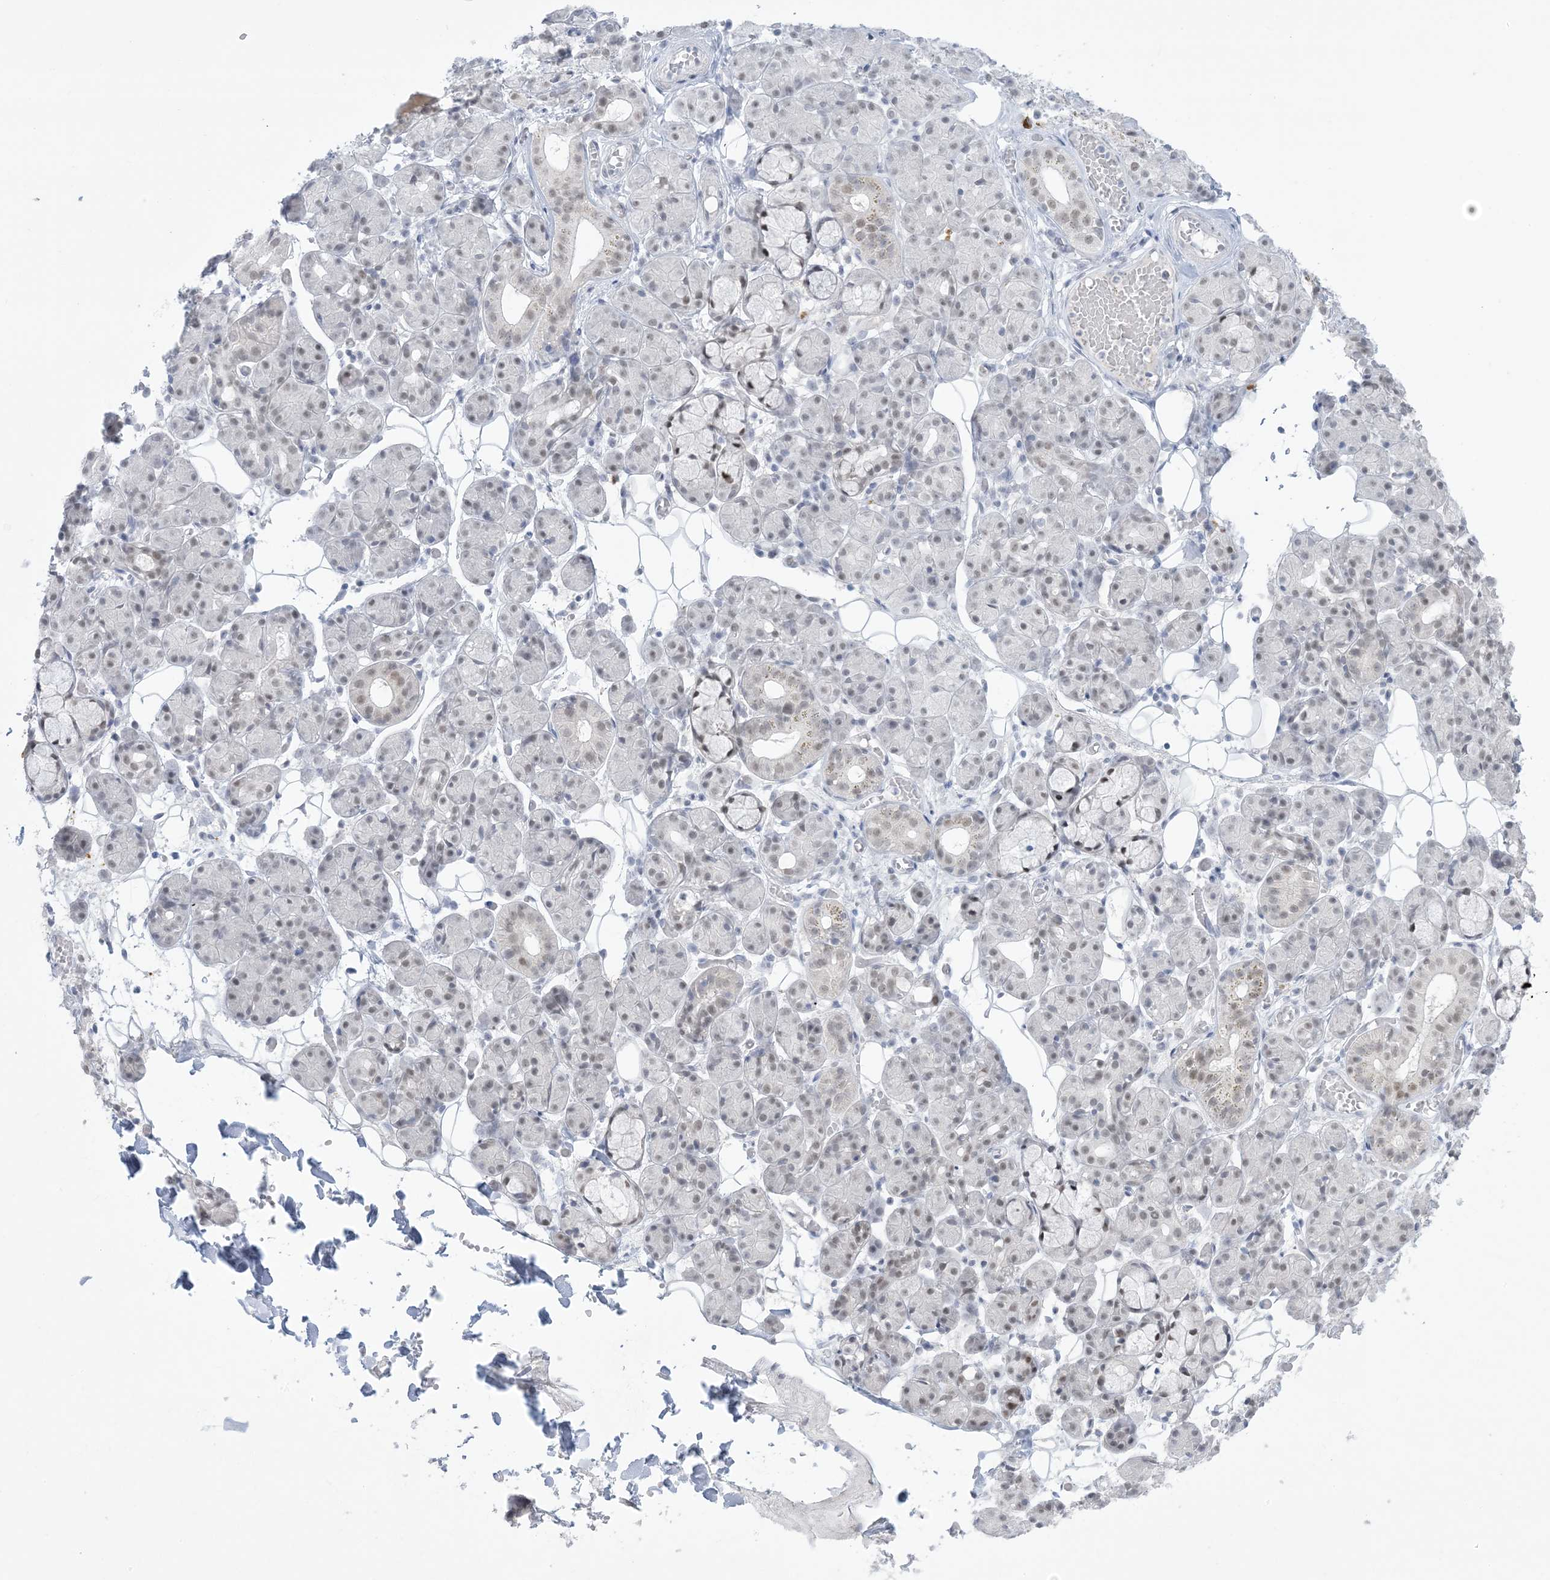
{"staining": {"intensity": "weak", "quantity": "<25%", "location": "nuclear"}, "tissue": "salivary gland", "cell_type": "Glandular cells", "image_type": "normal", "snomed": [{"axis": "morphology", "description": "Normal tissue, NOS"}, {"axis": "topography", "description": "Salivary gland"}], "caption": "The immunohistochemistry micrograph has no significant expression in glandular cells of salivary gland. Nuclei are stained in blue.", "gene": "HOMEZ", "patient": {"sex": "male", "age": 63}}